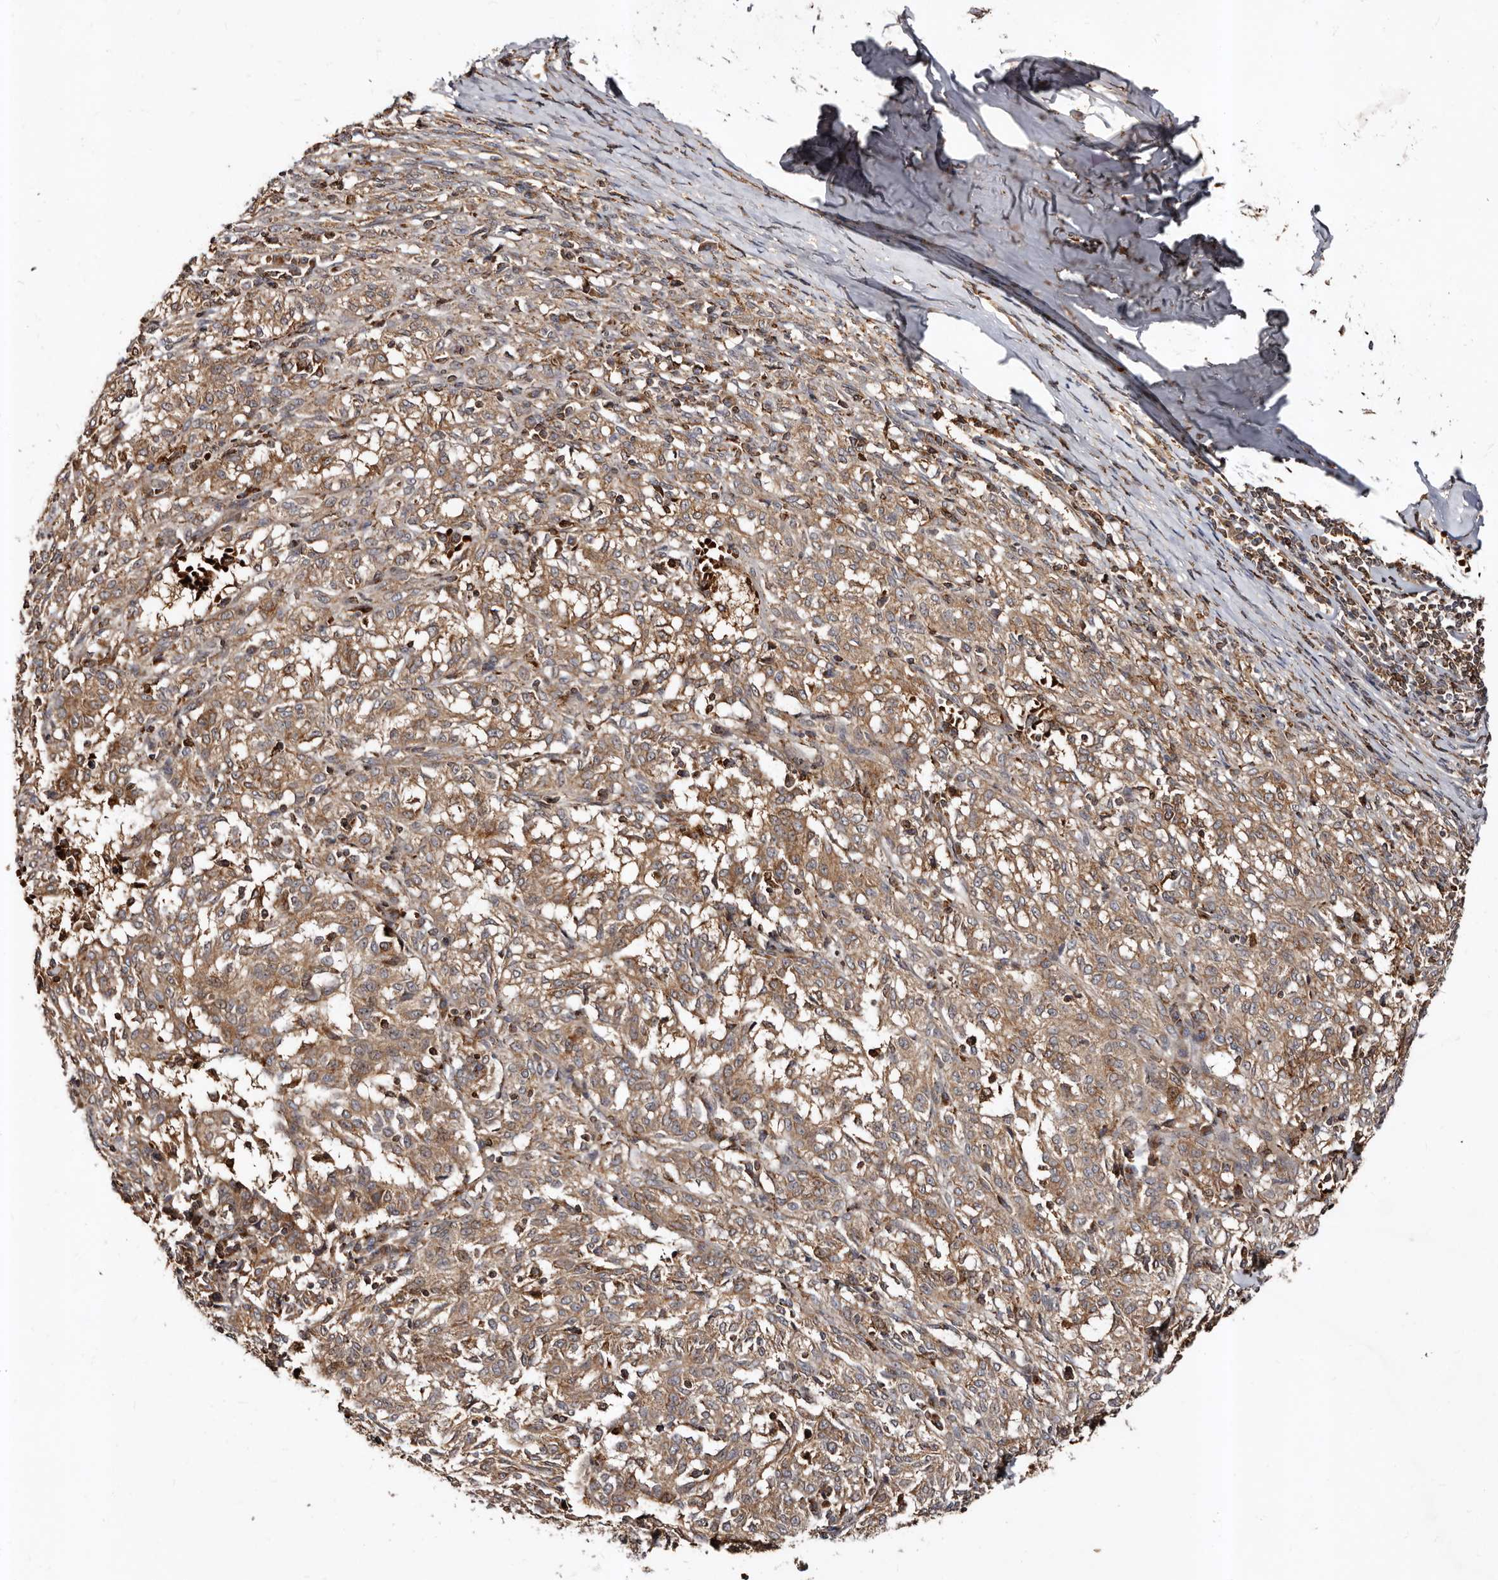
{"staining": {"intensity": "moderate", "quantity": ">75%", "location": "cytoplasmic/membranous"}, "tissue": "melanoma", "cell_type": "Tumor cells", "image_type": "cancer", "snomed": [{"axis": "morphology", "description": "Malignant melanoma, NOS"}, {"axis": "topography", "description": "Skin"}], "caption": "Melanoma tissue exhibits moderate cytoplasmic/membranous expression in about >75% of tumor cells", "gene": "BAX", "patient": {"sex": "female", "age": 72}}